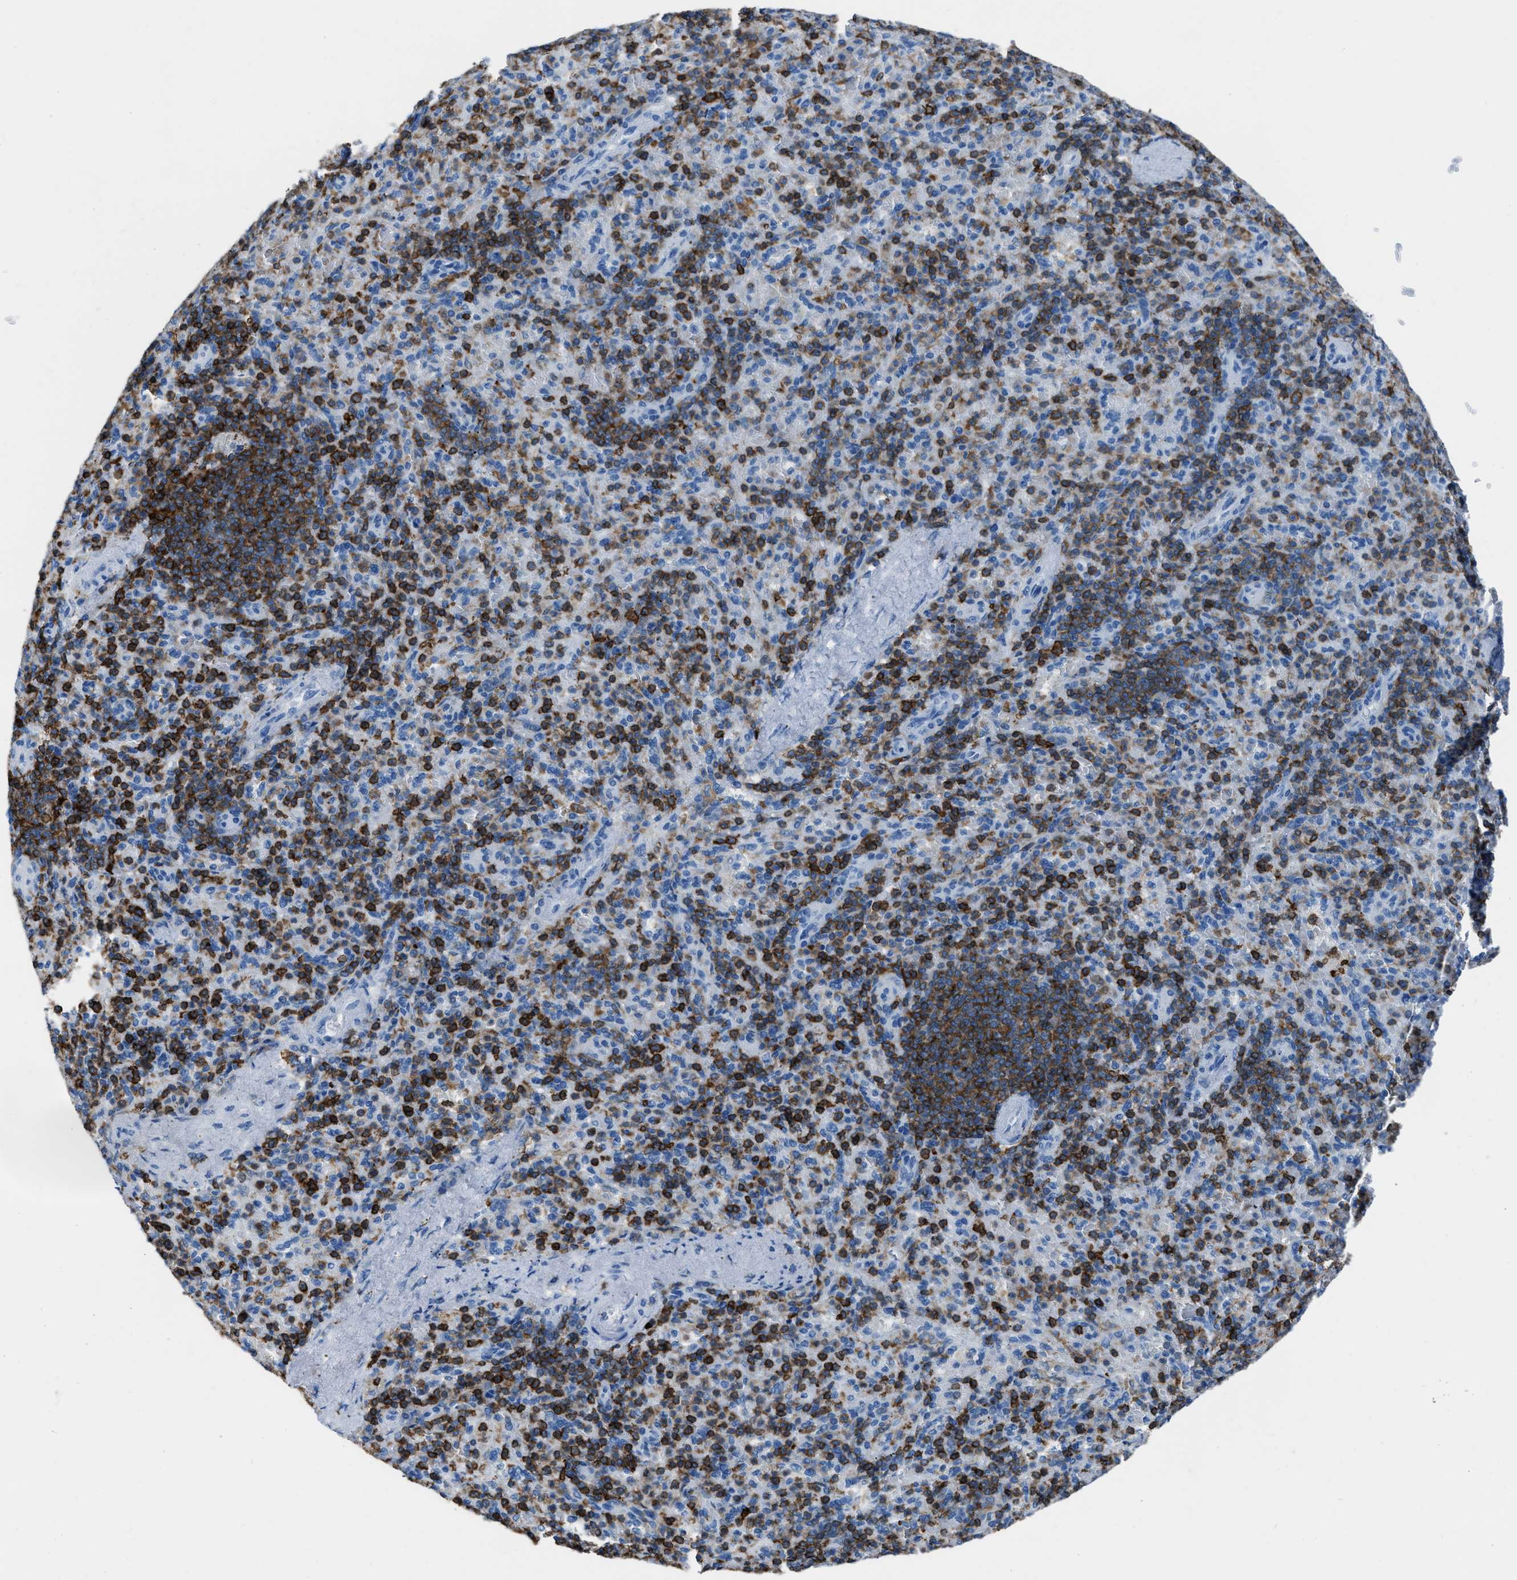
{"staining": {"intensity": "strong", "quantity": "25%-75%", "location": "cytoplasmic/membranous"}, "tissue": "spleen", "cell_type": "Cells in red pulp", "image_type": "normal", "snomed": [{"axis": "morphology", "description": "Normal tissue, NOS"}, {"axis": "topography", "description": "Spleen"}], "caption": "A photomicrograph of human spleen stained for a protein demonstrates strong cytoplasmic/membranous brown staining in cells in red pulp. The staining was performed using DAB to visualize the protein expression in brown, while the nuclei were stained in blue with hematoxylin (Magnification: 20x).", "gene": "LSP1", "patient": {"sex": "female", "age": 74}}